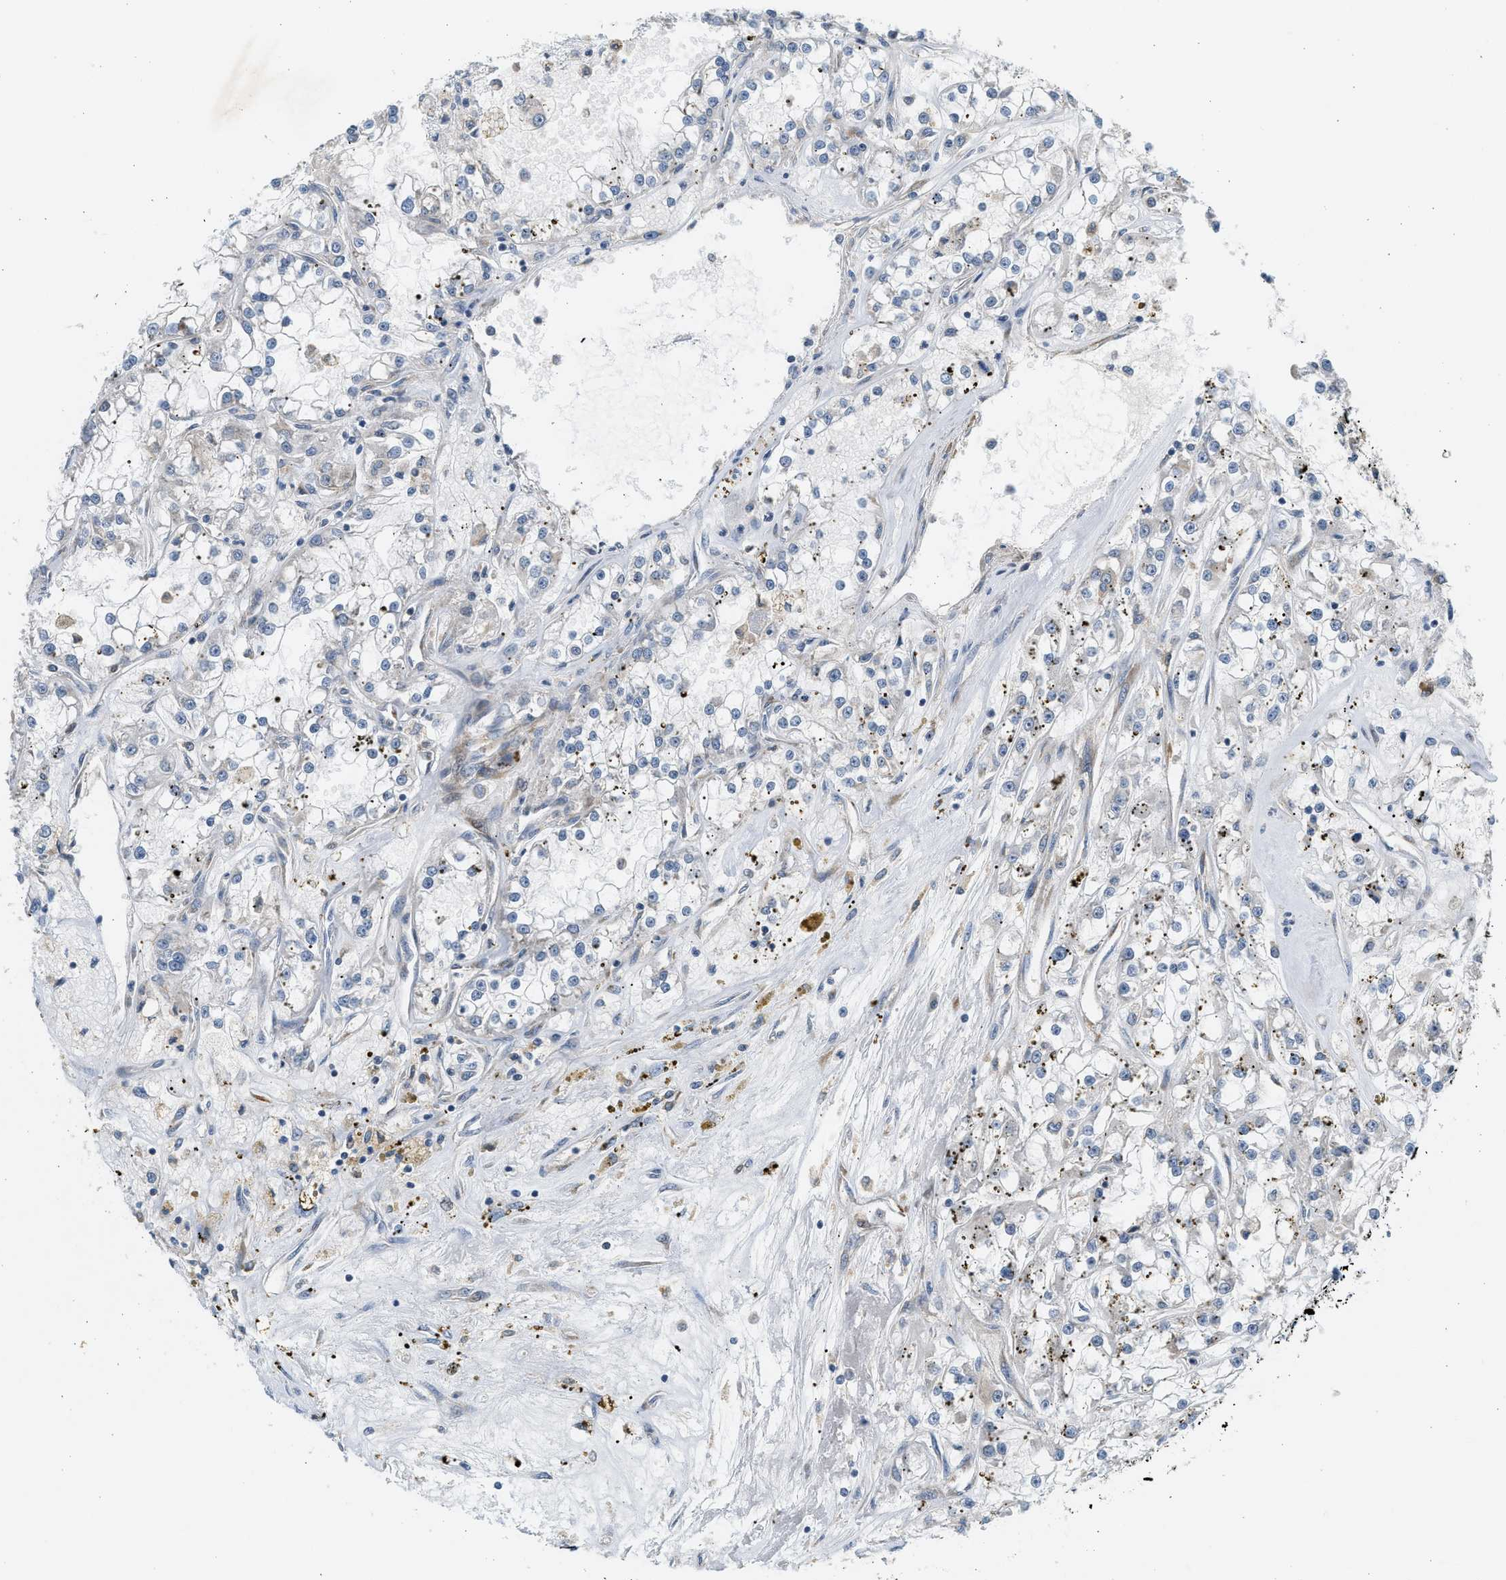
{"staining": {"intensity": "negative", "quantity": "none", "location": "none"}, "tissue": "renal cancer", "cell_type": "Tumor cells", "image_type": "cancer", "snomed": [{"axis": "morphology", "description": "Adenocarcinoma, NOS"}, {"axis": "topography", "description": "Kidney"}], "caption": "Immunohistochemistry (IHC) image of renal cancer stained for a protein (brown), which demonstrates no expression in tumor cells. The staining was performed using DAB (3,3'-diaminobenzidine) to visualize the protein expression in brown, while the nuclei were stained in blue with hematoxylin (Magnification: 20x).", "gene": "KDELR2", "patient": {"sex": "female", "age": 52}}